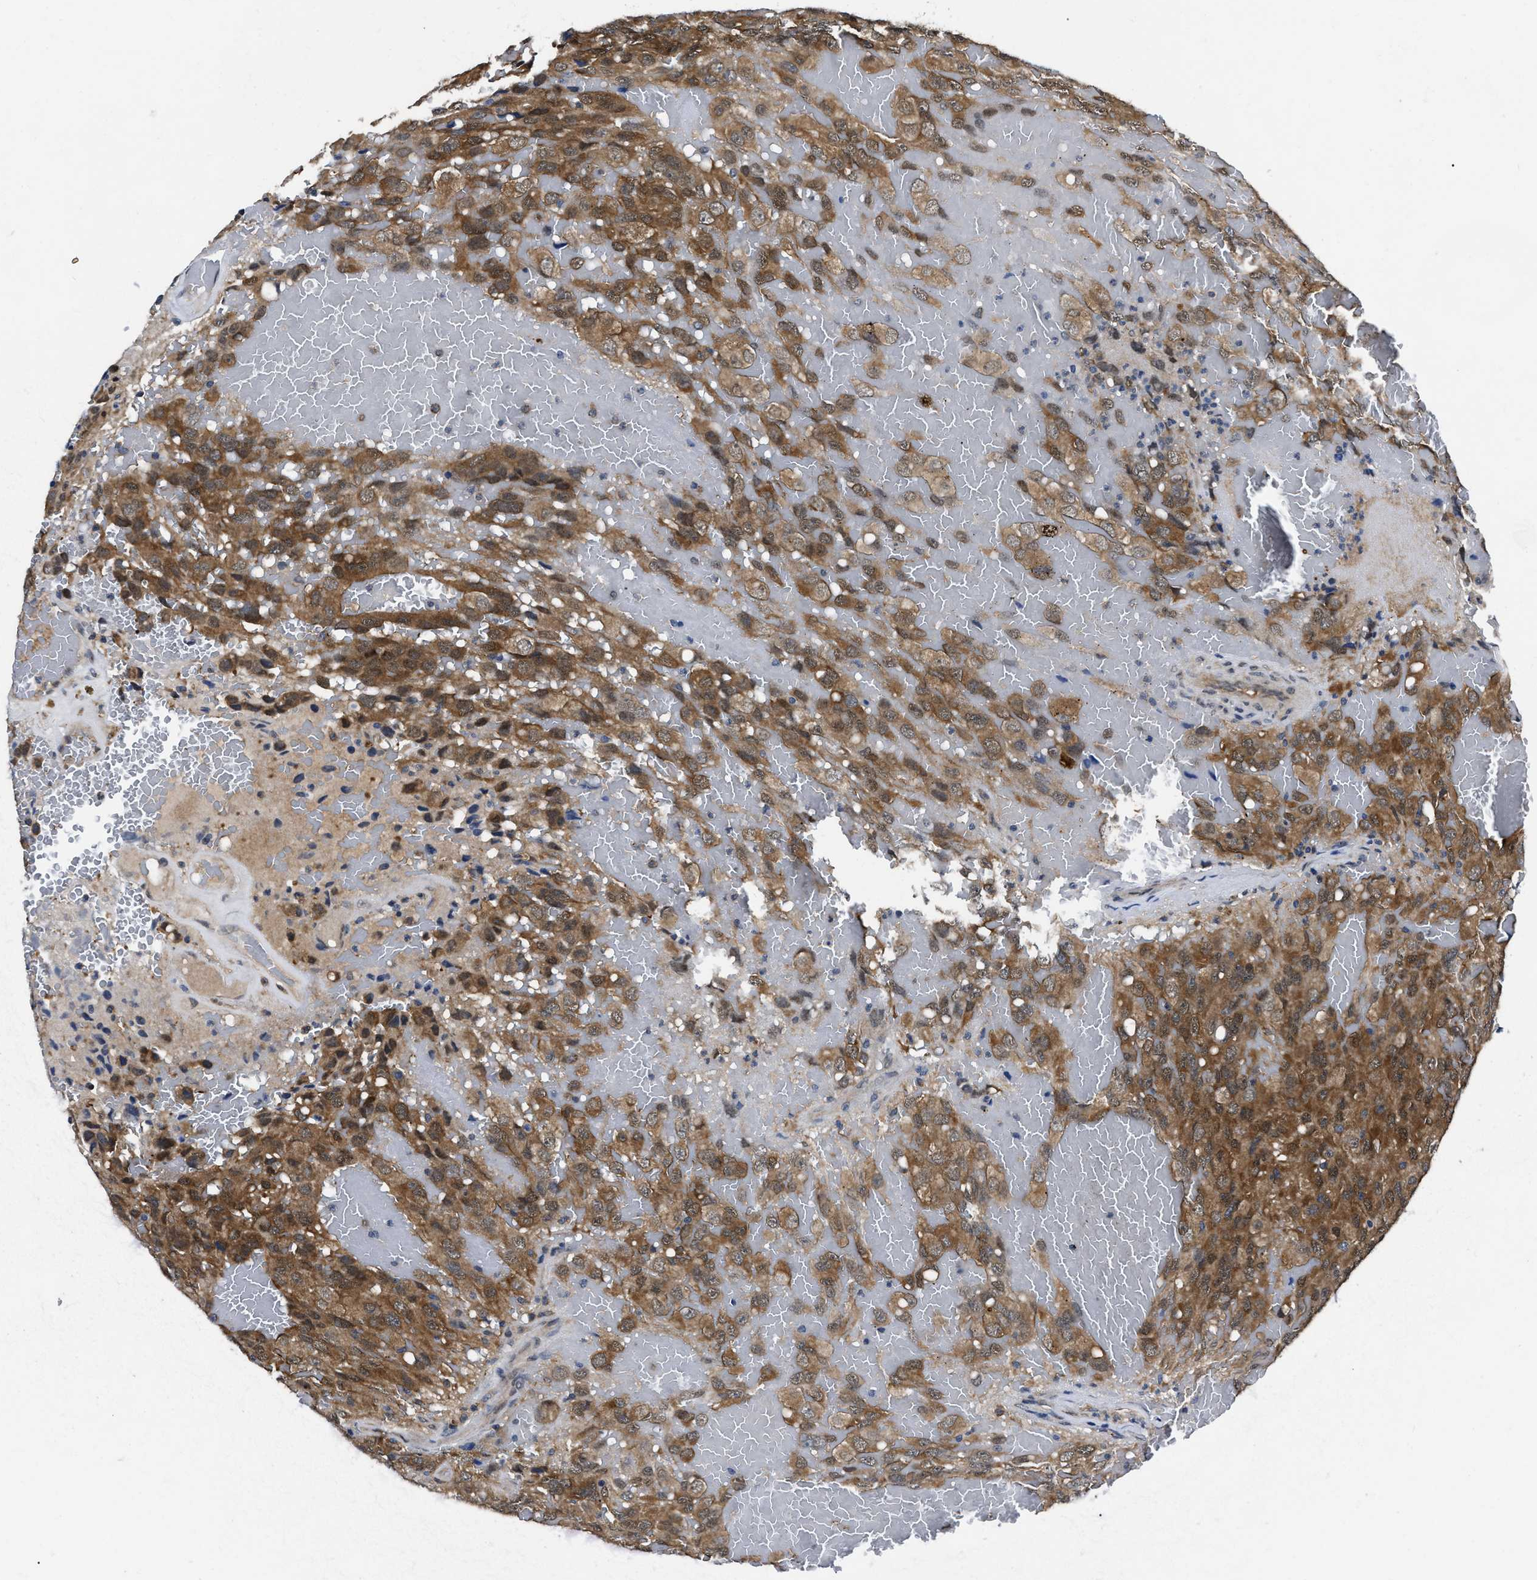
{"staining": {"intensity": "moderate", "quantity": ">75%", "location": "cytoplasmic/membranous"}, "tissue": "glioma", "cell_type": "Tumor cells", "image_type": "cancer", "snomed": [{"axis": "morphology", "description": "Glioma, malignant, High grade"}, {"axis": "topography", "description": "Brain"}], "caption": "Immunohistochemical staining of human high-grade glioma (malignant) shows medium levels of moderate cytoplasmic/membranous staining in about >75% of tumor cells. Immunohistochemistry (ihc) stains the protein of interest in brown and the nuclei are stained blue.", "gene": "GET4", "patient": {"sex": "male", "age": 32}}